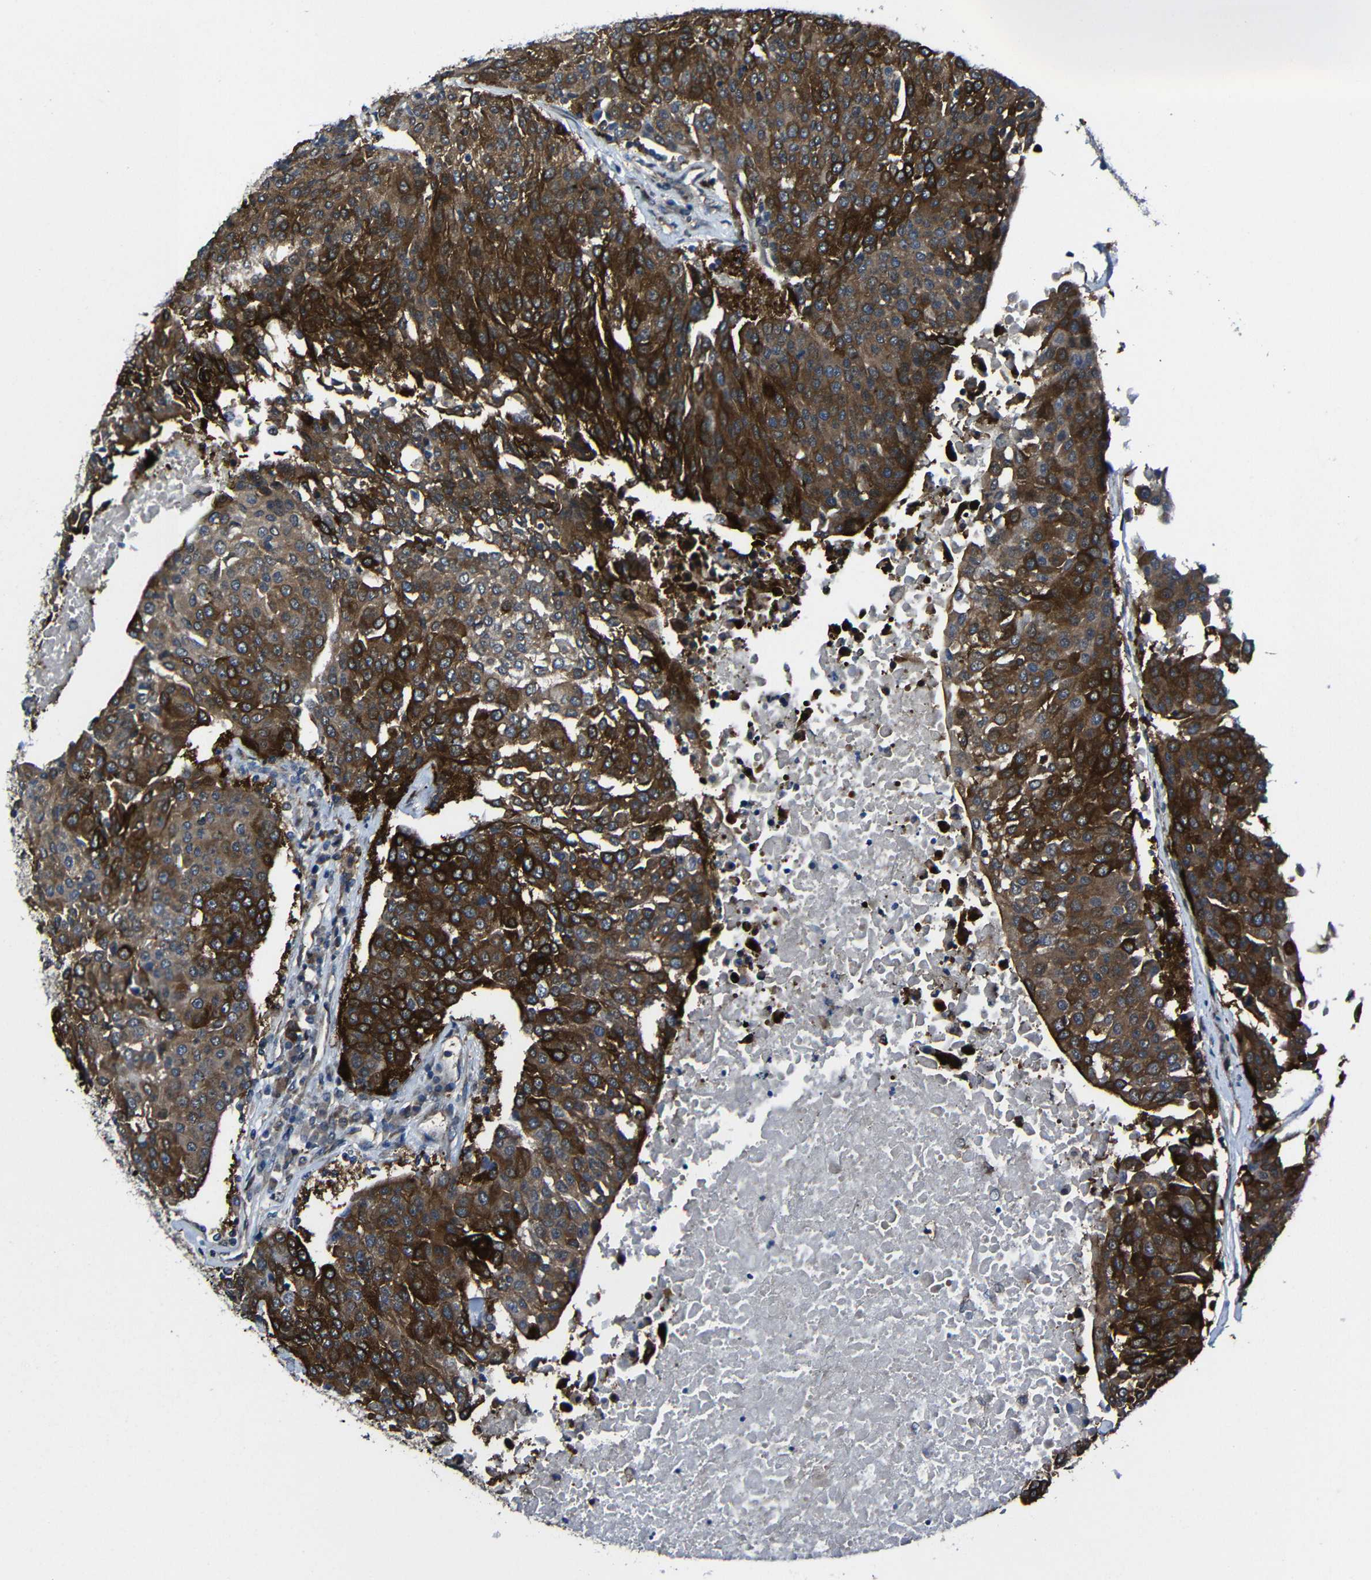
{"staining": {"intensity": "strong", "quantity": ">75%", "location": "cytoplasmic/membranous"}, "tissue": "urothelial cancer", "cell_type": "Tumor cells", "image_type": "cancer", "snomed": [{"axis": "morphology", "description": "Urothelial carcinoma, High grade"}, {"axis": "topography", "description": "Urinary bladder"}], "caption": "Protein expression by immunohistochemistry reveals strong cytoplasmic/membranous positivity in approximately >75% of tumor cells in high-grade urothelial carcinoma.", "gene": "KIAA0513", "patient": {"sex": "female", "age": 85}}